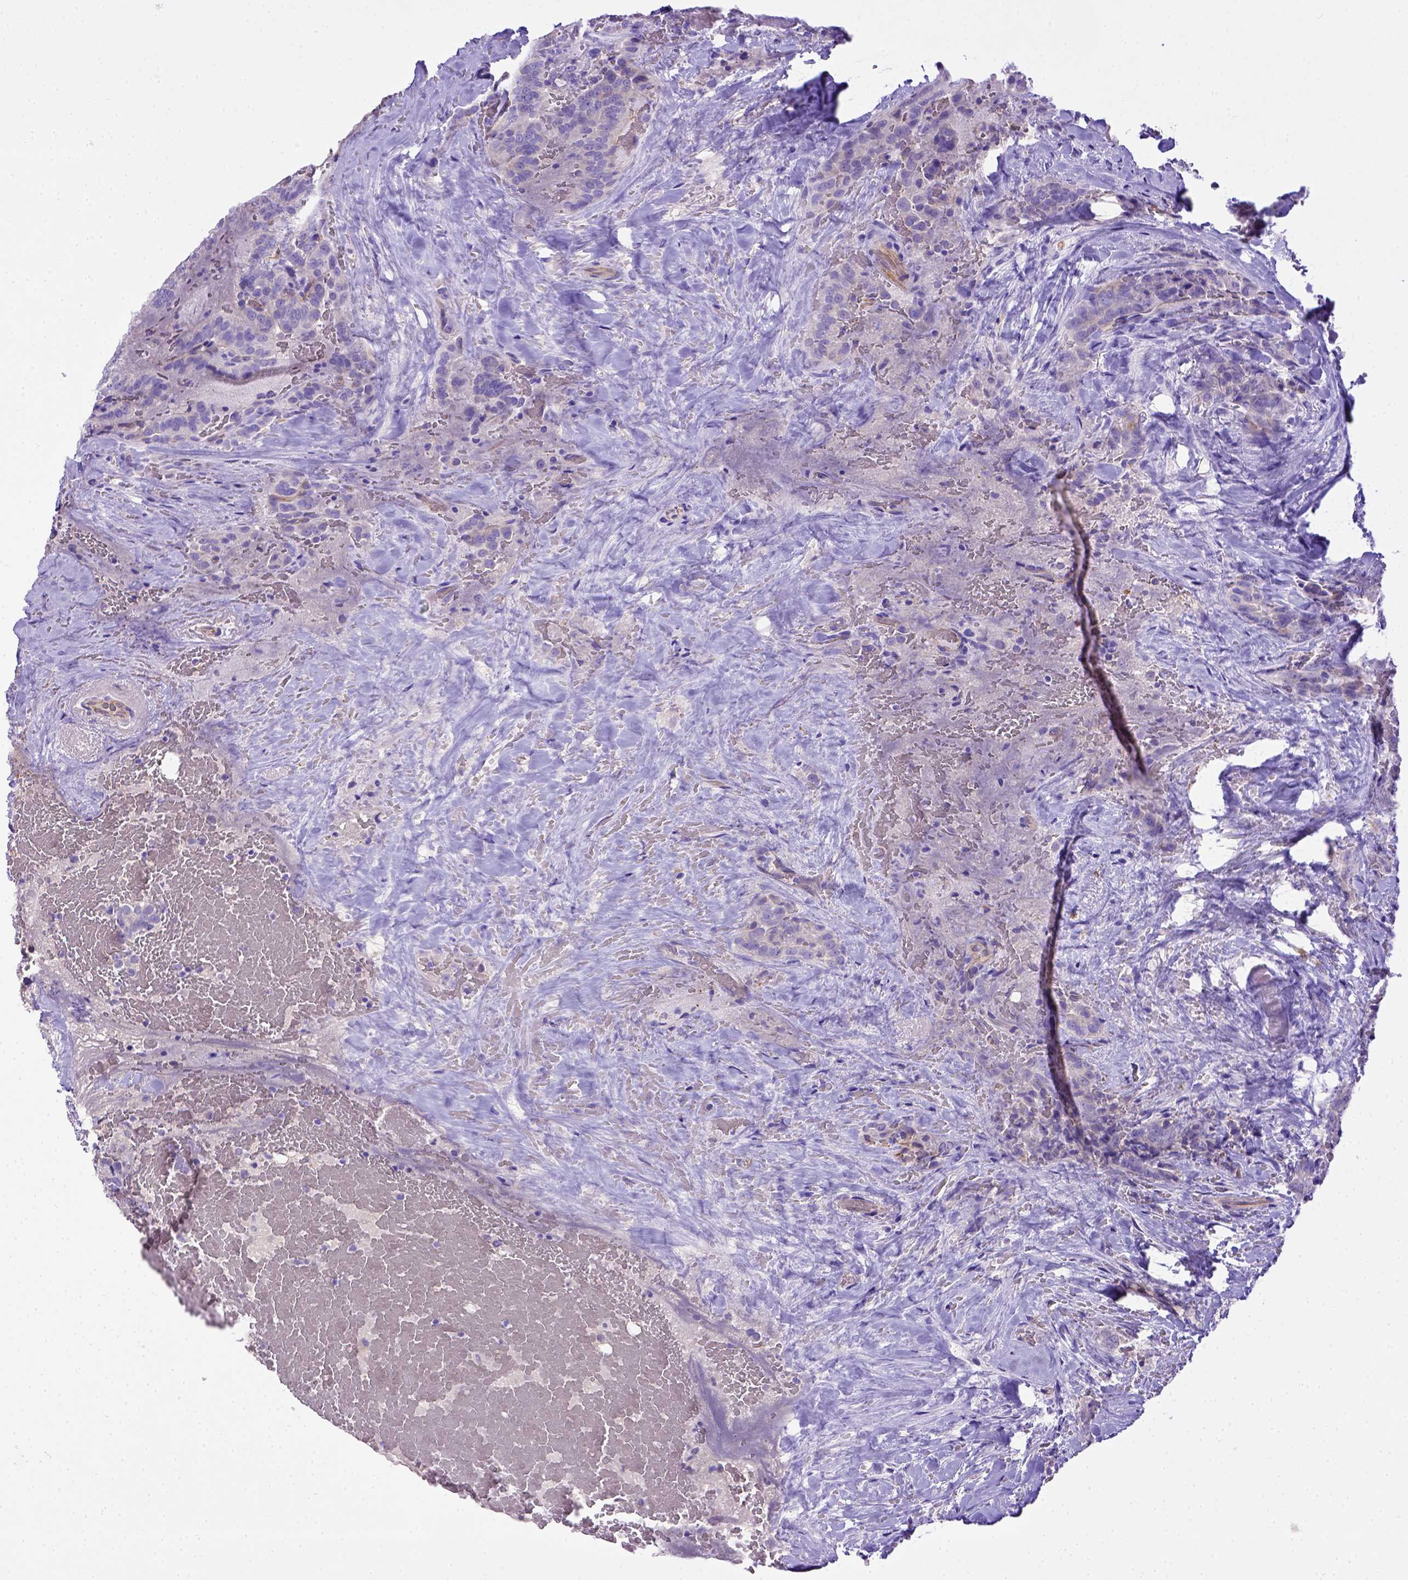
{"staining": {"intensity": "negative", "quantity": "none", "location": "none"}, "tissue": "thyroid cancer", "cell_type": "Tumor cells", "image_type": "cancer", "snomed": [{"axis": "morphology", "description": "Papillary adenocarcinoma, NOS"}, {"axis": "topography", "description": "Thyroid gland"}], "caption": "DAB (3,3'-diaminobenzidine) immunohistochemical staining of human thyroid cancer (papillary adenocarcinoma) displays no significant staining in tumor cells.", "gene": "LRRC18", "patient": {"sex": "male", "age": 61}}